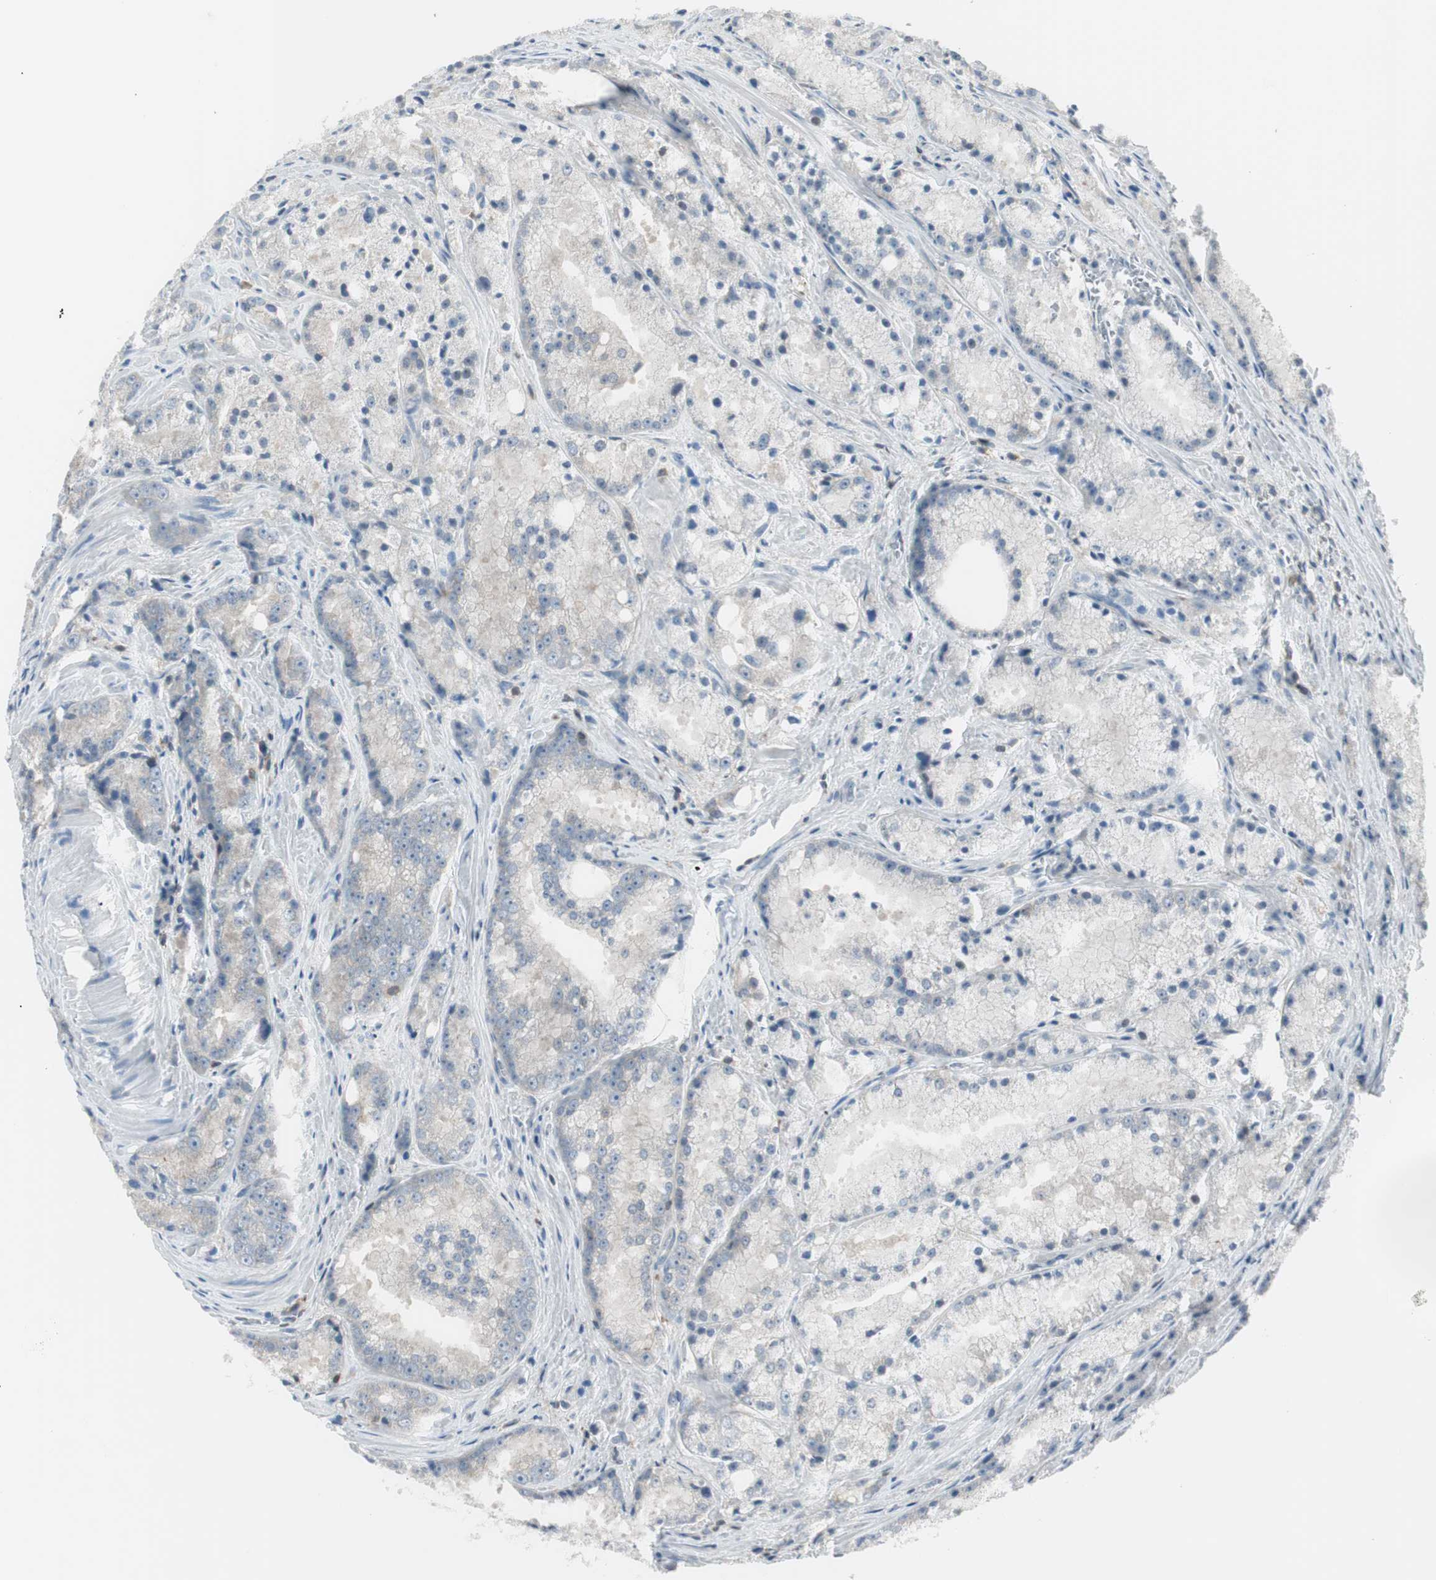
{"staining": {"intensity": "weak", "quantity": "<25%", "location": "cytoplasmic/membranous"}, "tissue": "prostate cancer", "cell_type": "Tumor cells", "image_type": "cancer", "snomed": [{"axis": "morphology", "description": "Adenocarcinoma, Low grade"}, {"axis": "topography", "description": "Prostate"}], "caption": "Immunohistochemistry of adenocarcinoma (low-grade) (prostate) shows no staining in tumor cells.", "gene": "SLC9A3R1", "patient": {"sex": "male", "age": 64}}